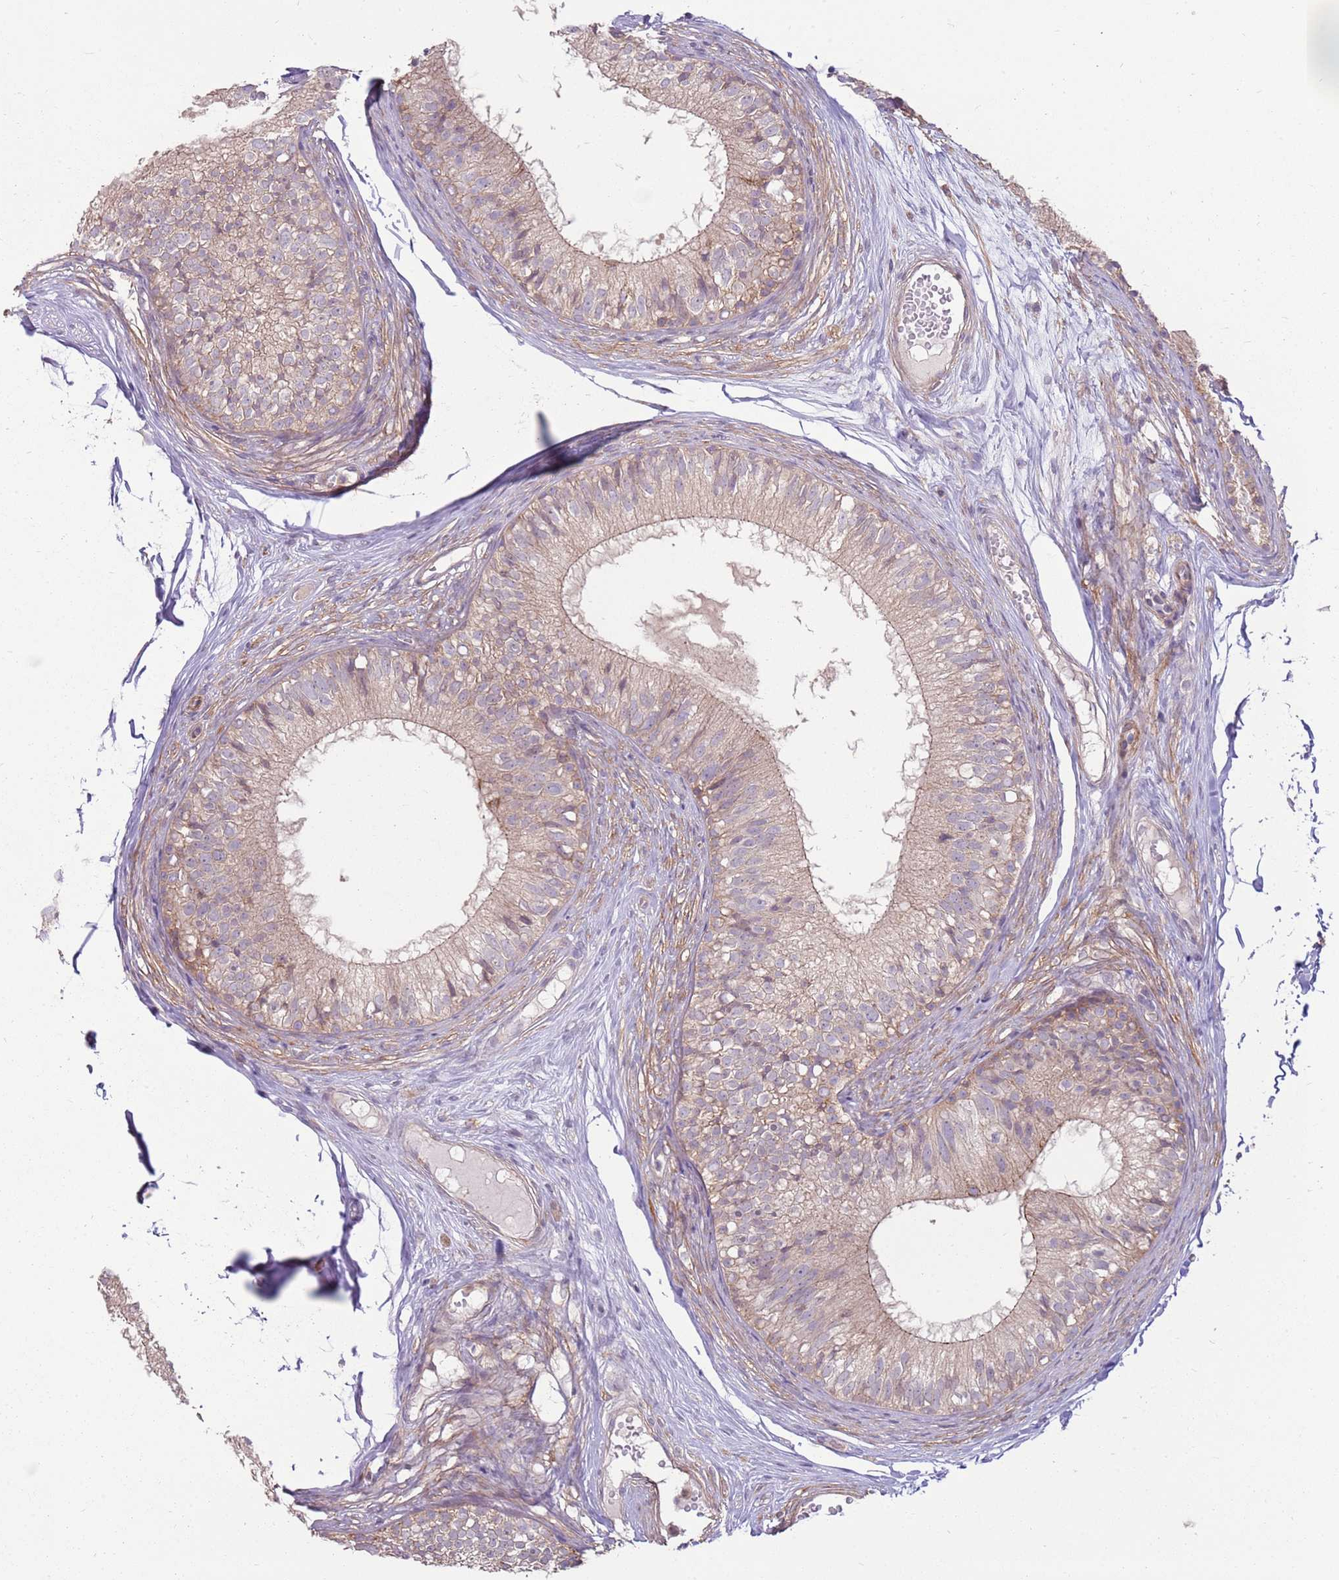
{"staining": {"intensity": "weak", "quantity": "25%-75%", "location": "cytoplasmic/membranous"}, "tissue": "epididymis", "cell_type": "Glandular cells", "image_type": "normal", "snomed": [{"axis": "morphology", "description": "Normal tissue, NOS"}, {"axis": "morphology", "description": "Seminoma in situ"}, {"axis": "topography", "description": "Testis"}, {"axis": "topography", "description": "Epididymis"}], "caption": "Normal epididymis reveals weak cytoplasmic/membranous positivity in about 25%-75% of glandular cells, visualized by immunohistochemistry. Nuclei are stained in blue.", "gene": "SPATA31D1", "patient": {"sex": "male", "age": 28}}